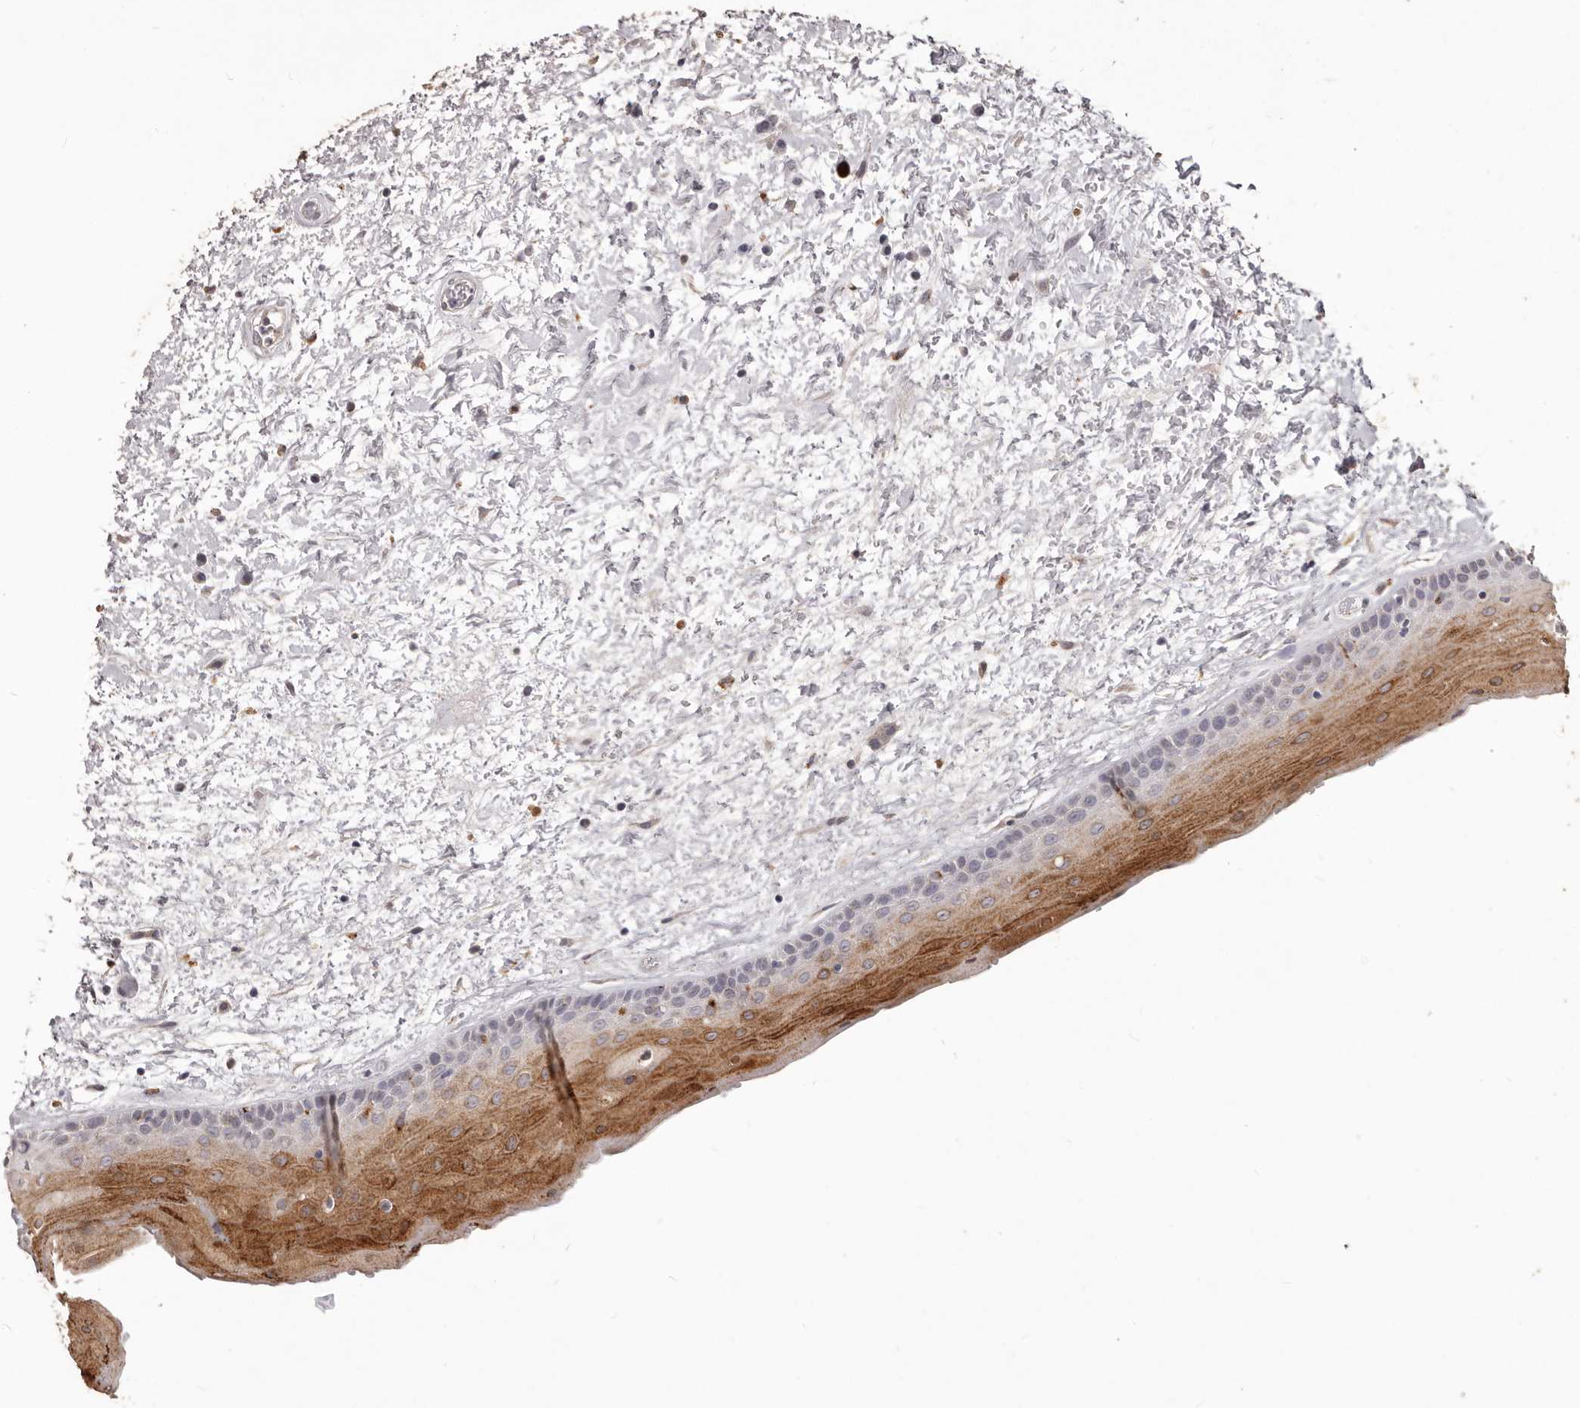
{"staining": {"intensity": "strong", "quantity": "<25%", "location": "cytoplasmic/membranous"}, "tissue": "oral mucosa", "cell_type": "Squamous epithelial cells", "image_type": "normal", "snomed": [{"axis": "morphology", "description": "Normal tissue, NOS"}, {"axis": "topography", "description": "Oral tissue"}], "caption": "Immunohistochemical staining of unremarkable human oral mucosa reveals <25% levels of strong cytoplasmic/membranous protein expression in about <25% of squamous epithelial cells.", "gene": "PRSS27", "patient": {"sex": "female", "age": 76}}